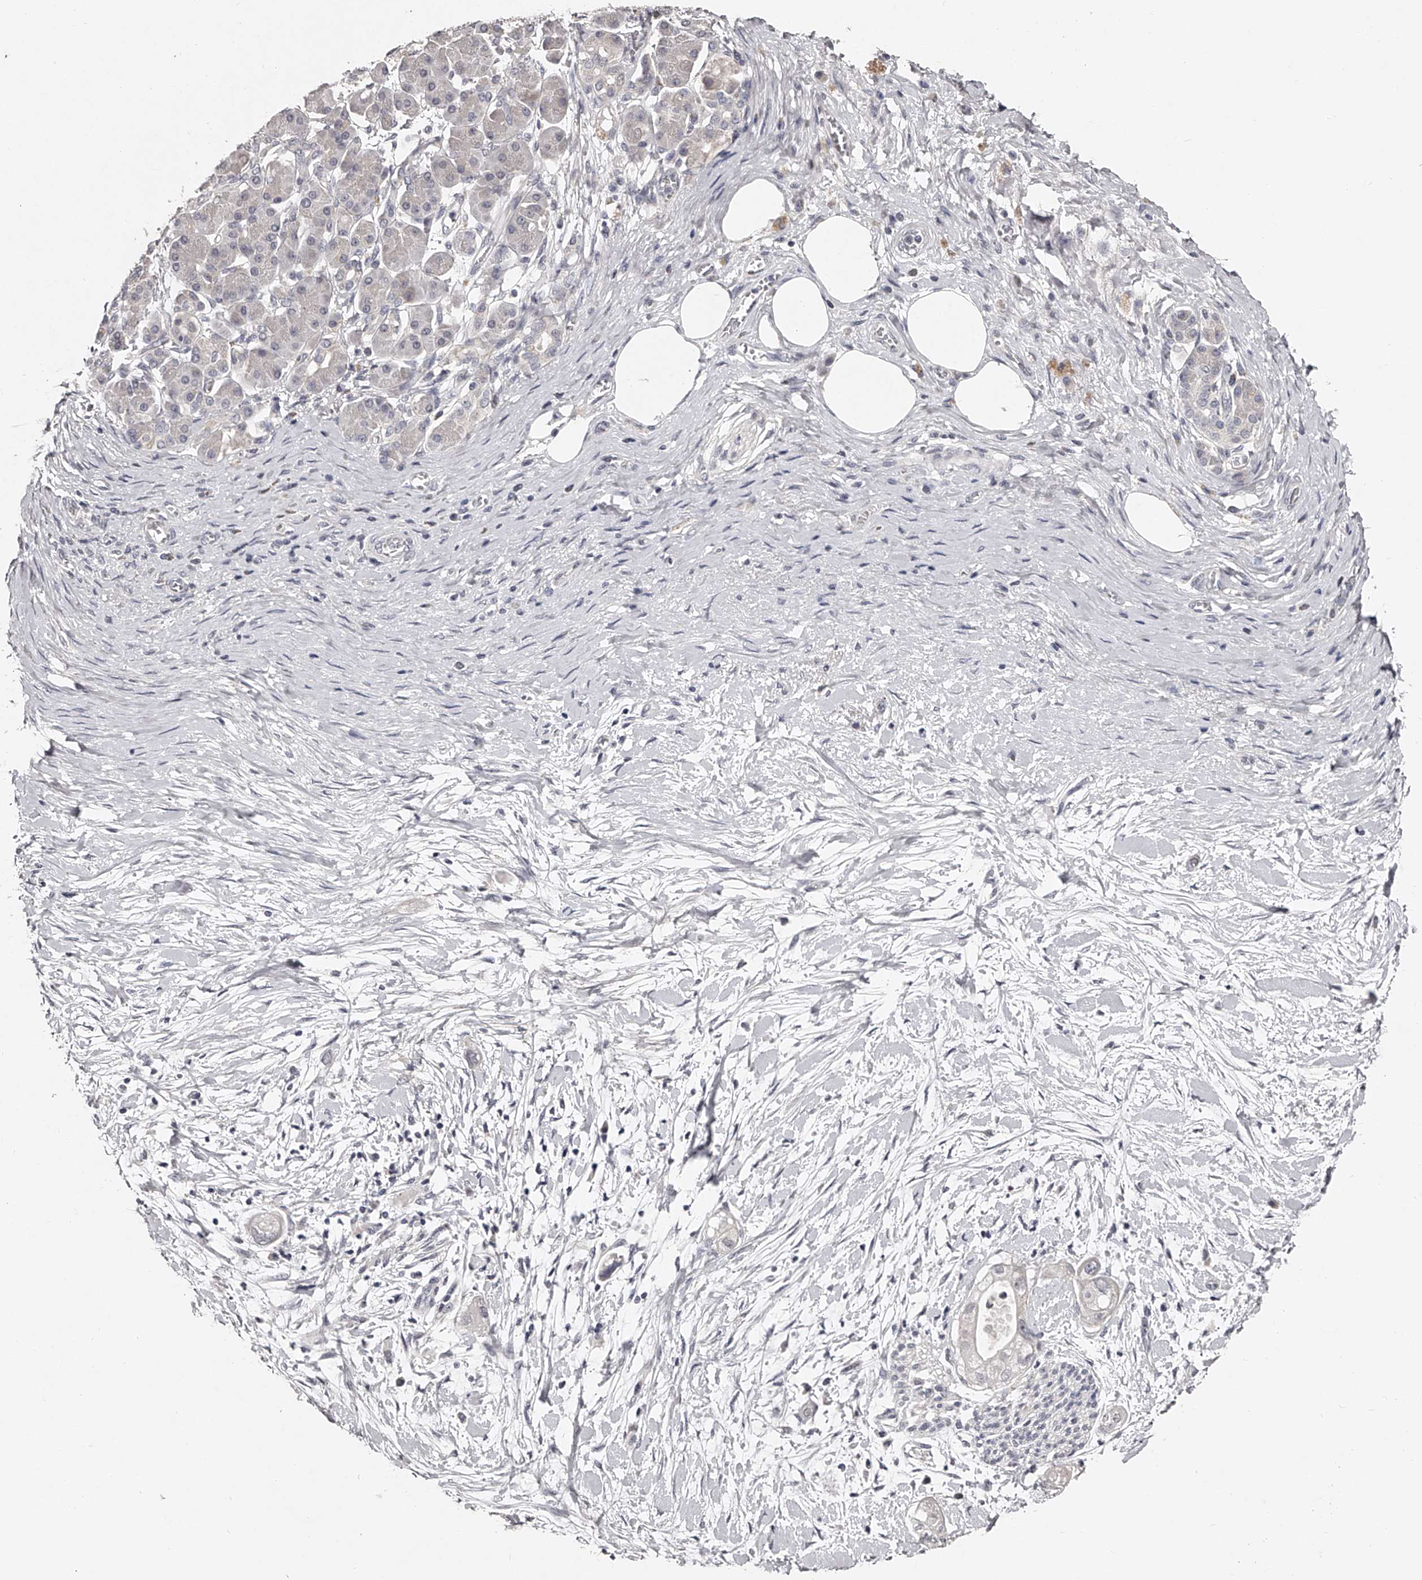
{"staining": {"intensity": "negative", "quantity": "none", "location": "none"}, "tissue": "pancreatic cancer", "cell_type": "Tumor cells", "image_type": "cancer", "snomed": [{"axis": "morphology", "description": "Adenocarcinoma, NOS"}, {"axis": "topography", "description": "Pancreas"}], "caption": "Tumor cells are negative for protein expression in human pancreatic cancer (adenocarcinoma). (Brightfield microscopy of DAB IHC at high magnification).", "gene": "NT5DC1", "patient": {"sex": "male", "age": 58}}